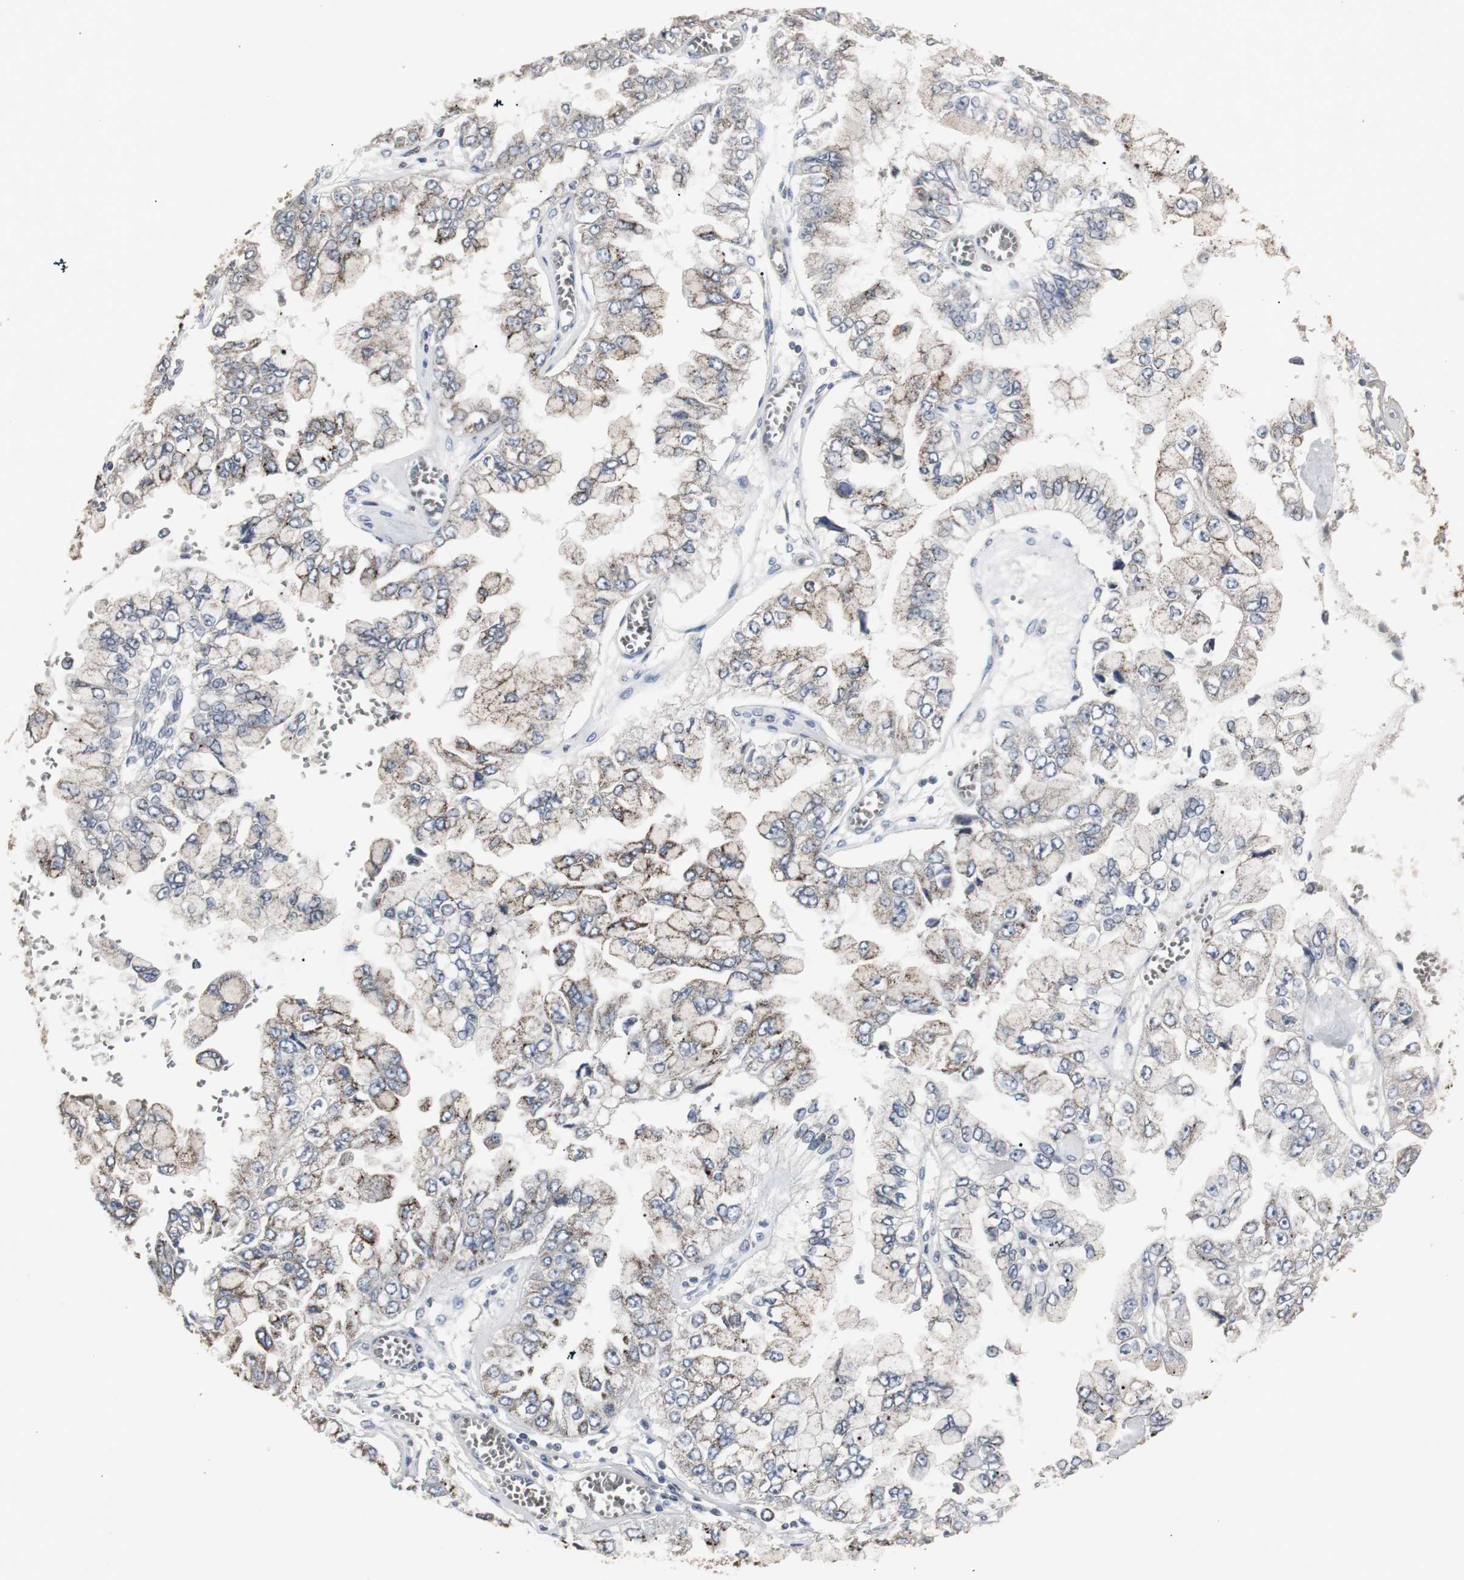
{"staining": {"intensity": "weak", "quantity": ">75%", "location": "cytoplasmic/membranous"}, "tissue": "liver cancer", "cell_type": "Tumor cells", "image_type": "cancer", "snomed": [{"axis": "morphology", "description": "Cholangiocarcinoma"}, {"axis": "topography", "description": "Liver"}], "caption": "Brown immunohistochemical staining in liver cancer shows weak cytoplasmic/membranous staining in about >75% of tumor cells. The staining was performed using DAB (3,3'-diaminobenzidine), with brown indicating positive protein expression. Nuclei are stained blue with hematoxylin.", "gene": "ACAA1", "patient": {"sex": "female", "age": 79}}